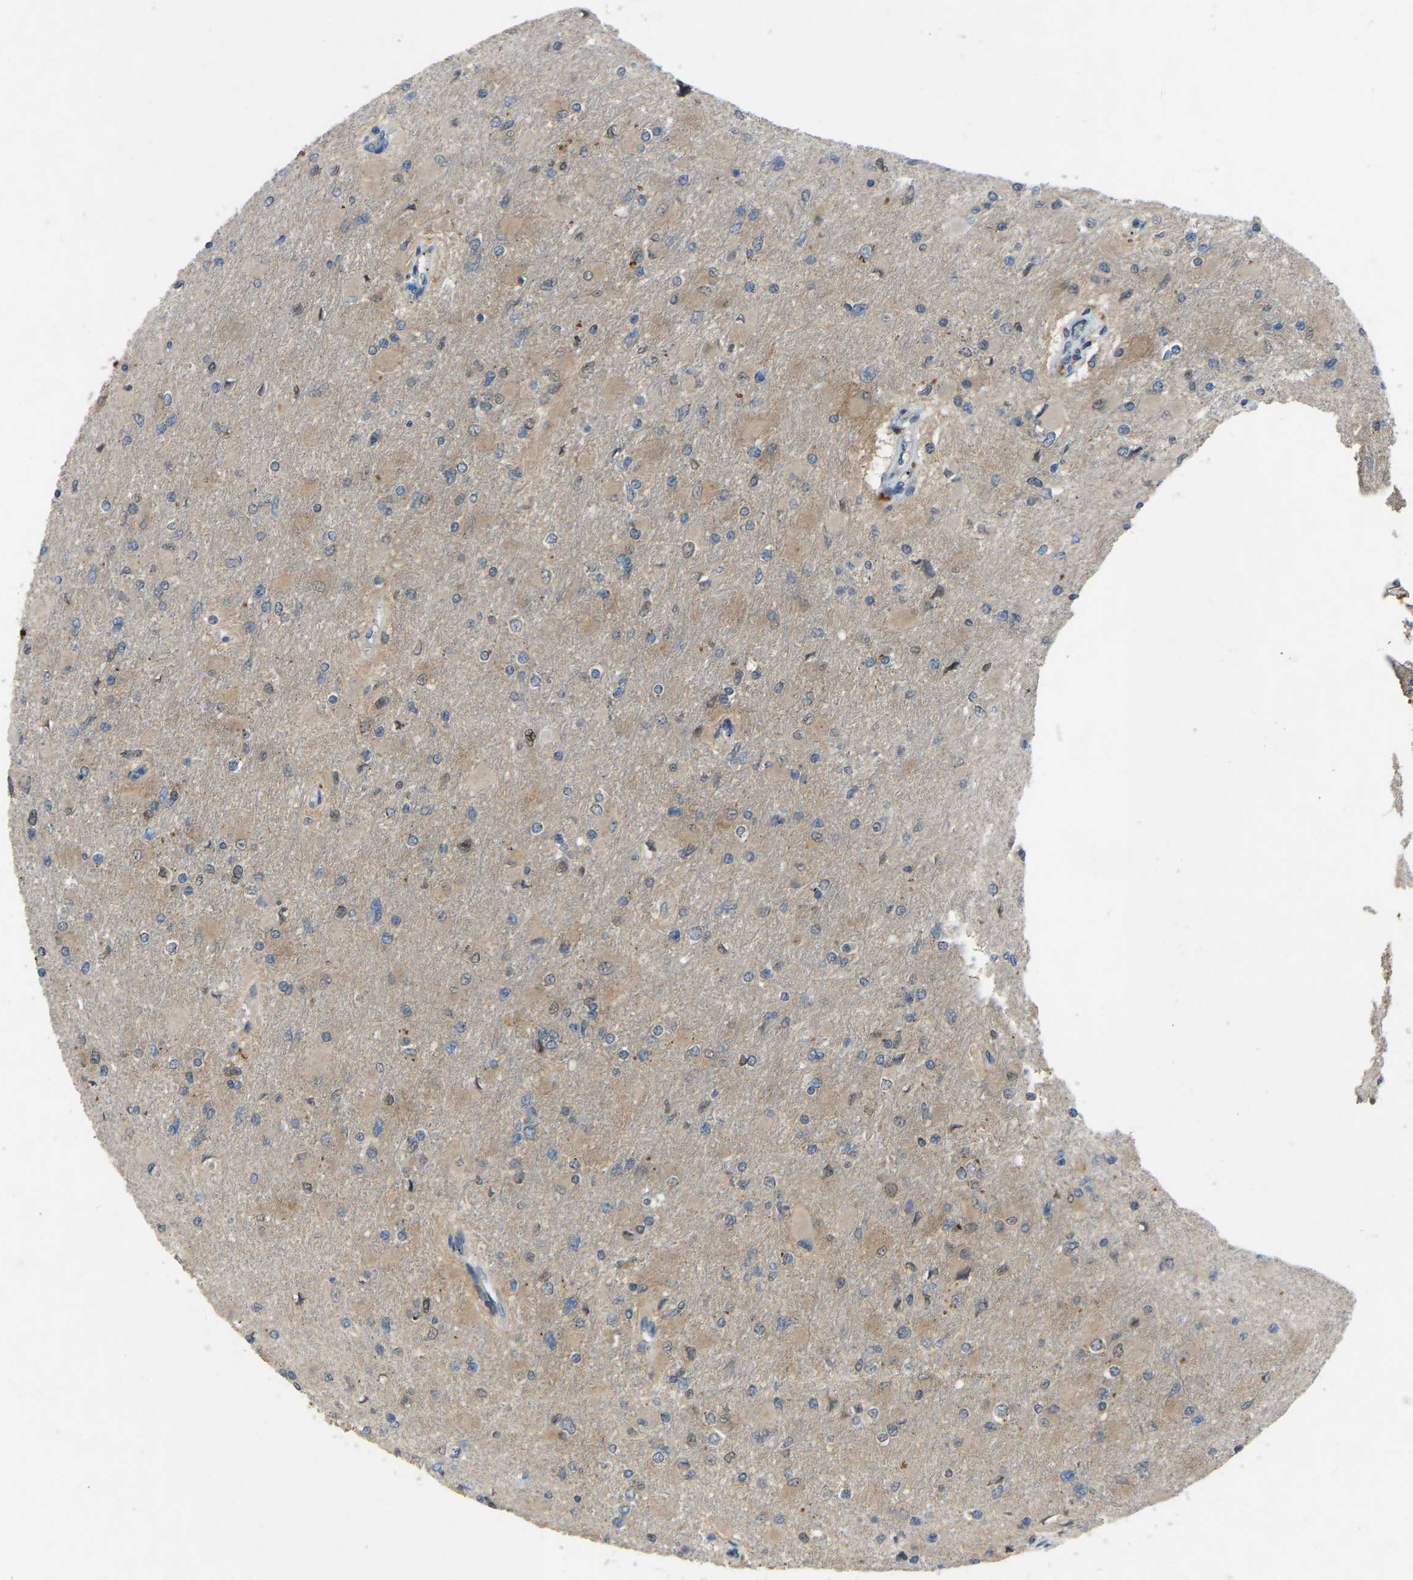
{"staining": {"intensity": "weak", "quantity": "<25%", "location": "cytoplasmic/membranous"}, "tissue": "glioma", "cell_type": "Tumor cells", "image_type": "cancer", "snomed": [{"axis": "morphology", "description": "Glioma, malignant, High grade"}, {"axis": "topography", "description": "Cerebral cortex"}], "caption": "High power microscopy photomicrograph of an IHC photomicrograph of glioma, revealing no significant positivity in tumor cells.", "gene": "FHIT", "patient": {"sex": "female", "age": 36}}